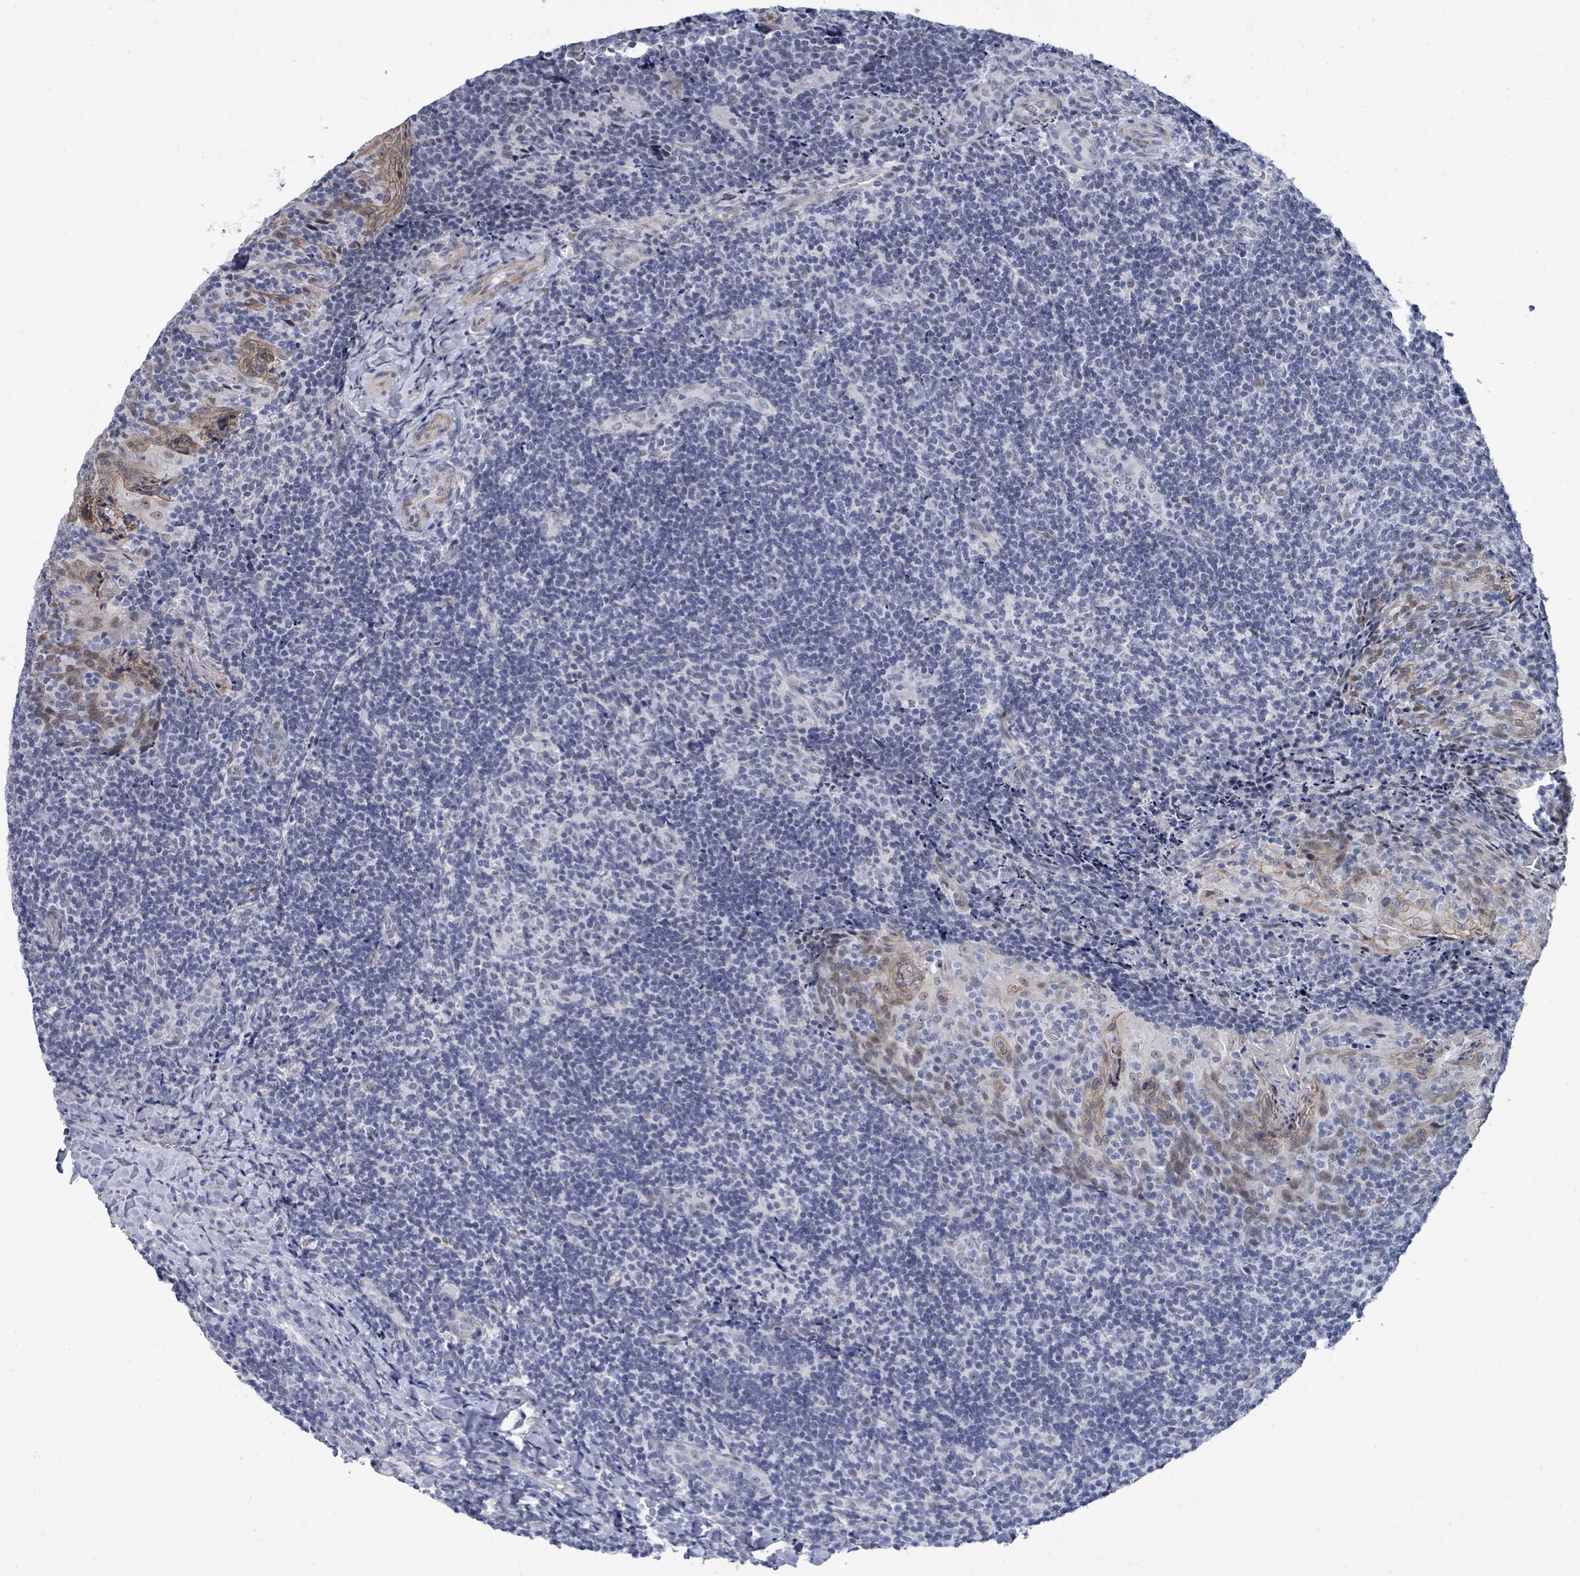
{"staining": {"intensity": "negative", "quantity": "none", "location": "none"}, "tissue": "tonsil", "cell_type": "Germinal center cells", "image_type": "normal", "snomed": [{"axis": "morphology", "description": "Normal tissue, NOS"}, {"axis": "topography", "description": "Tonsil"}], "caption": "Immunohistochemistry (IHC) of normal human tonsil displays no positivity in germinal center cells. (Stains: DAB immunohistochemistry (IHC) with hematoxylin counter stain, Microscopy: brightfield microscopy at high magnification).", "gene": "CT45A10", "patient": {"sex": "male", "age": 17}}